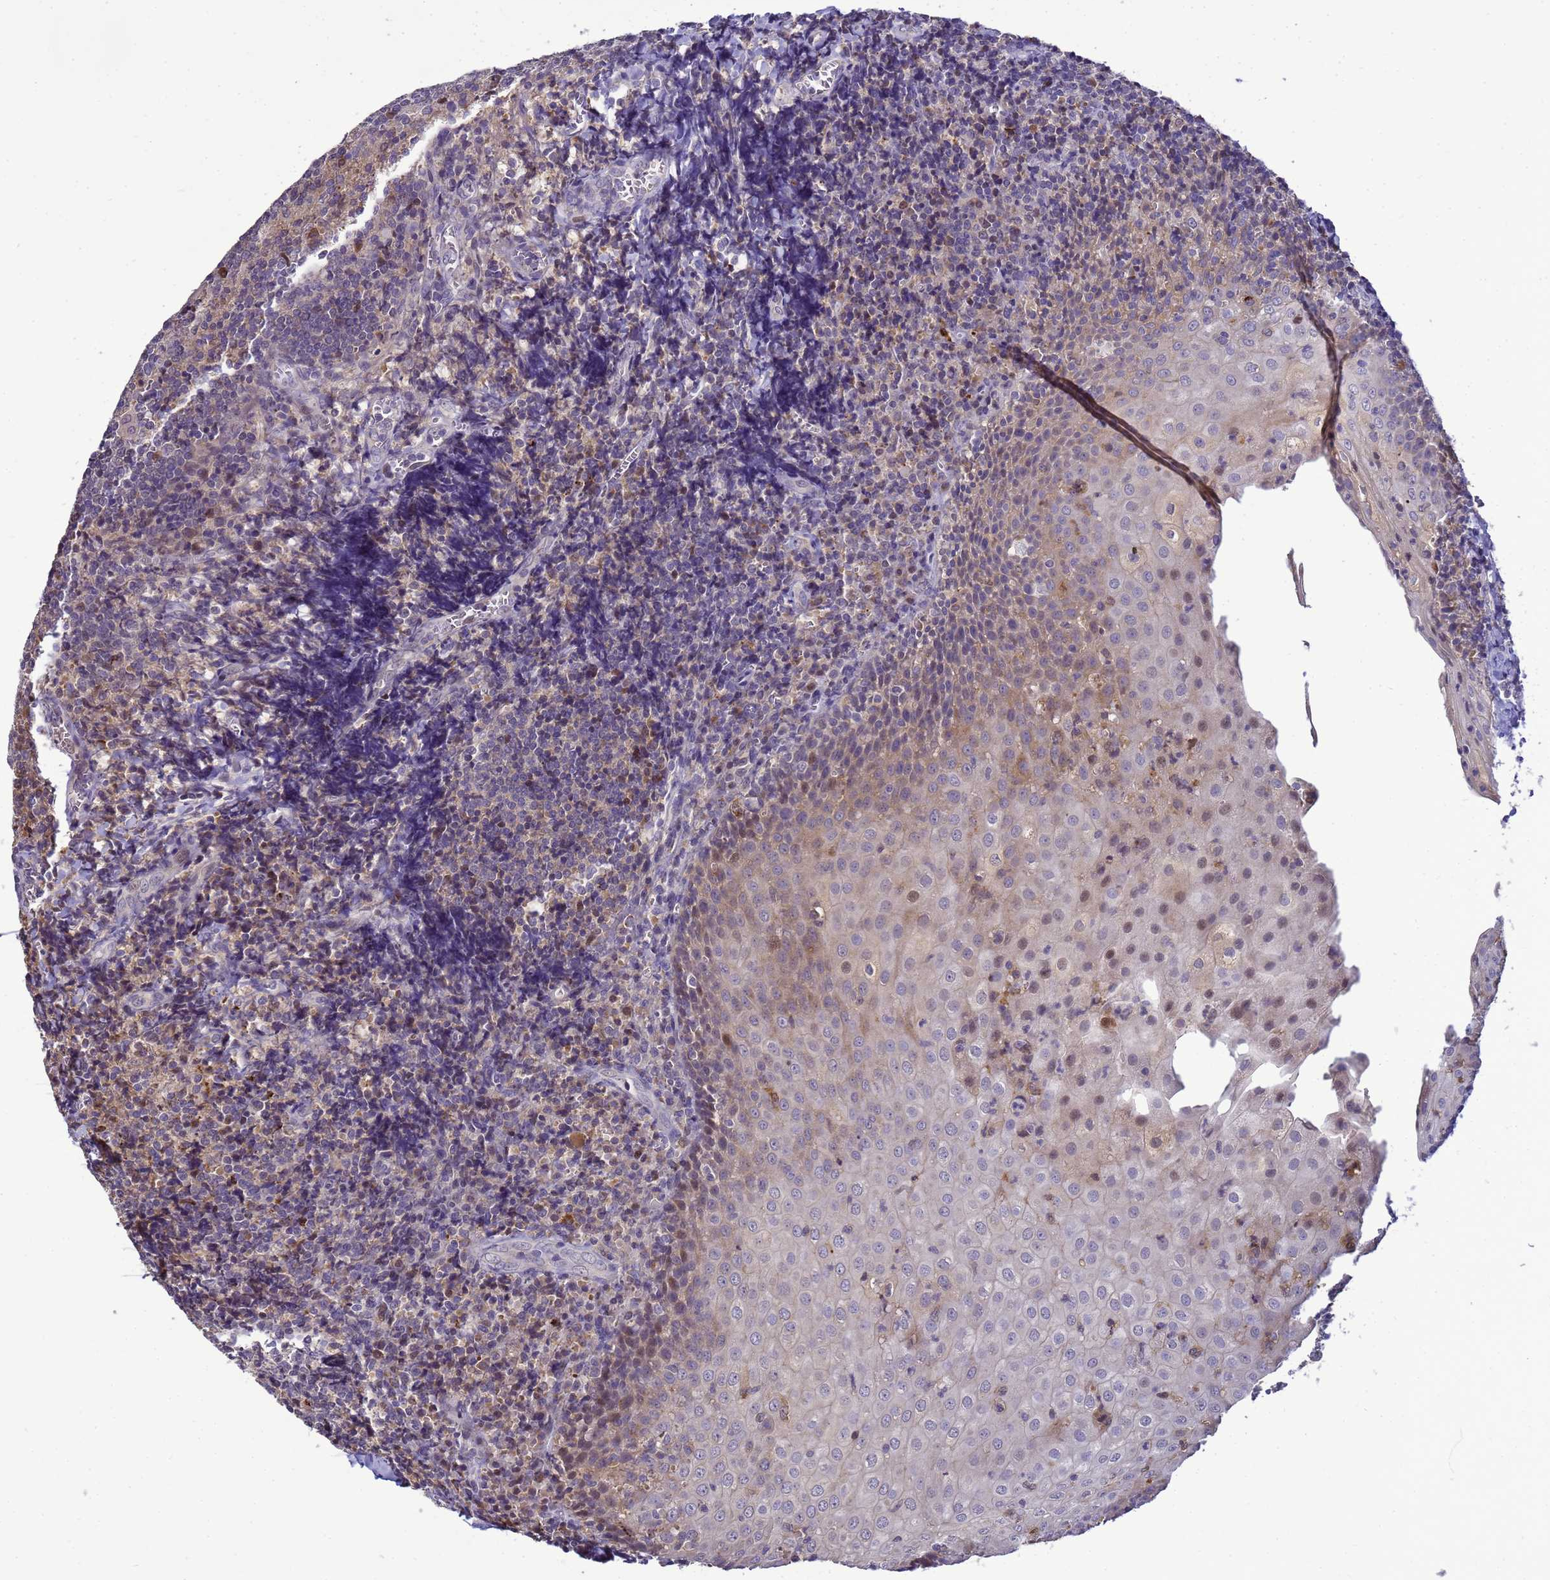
{"staining": {"intensity": "weak", "quantity": "<25%", "location": "cytoplasmic/membranous,nuclear"}, "tissue": "tonsil", "cell_type": "Germinal center cells", "image_type": "normal", "snomed": [{"axis": "morphology", "description": "Normal tissue, NOS"}, {"axis": "topography", "description": "Tonsil"}], "caption": "Immunohistochemistry image of benign tonsil stained for a protein (brown), which reveals no expression in germinal center cells.", "gene": "TMEM74B", "patient": {"sex": "male", "age": 27}}